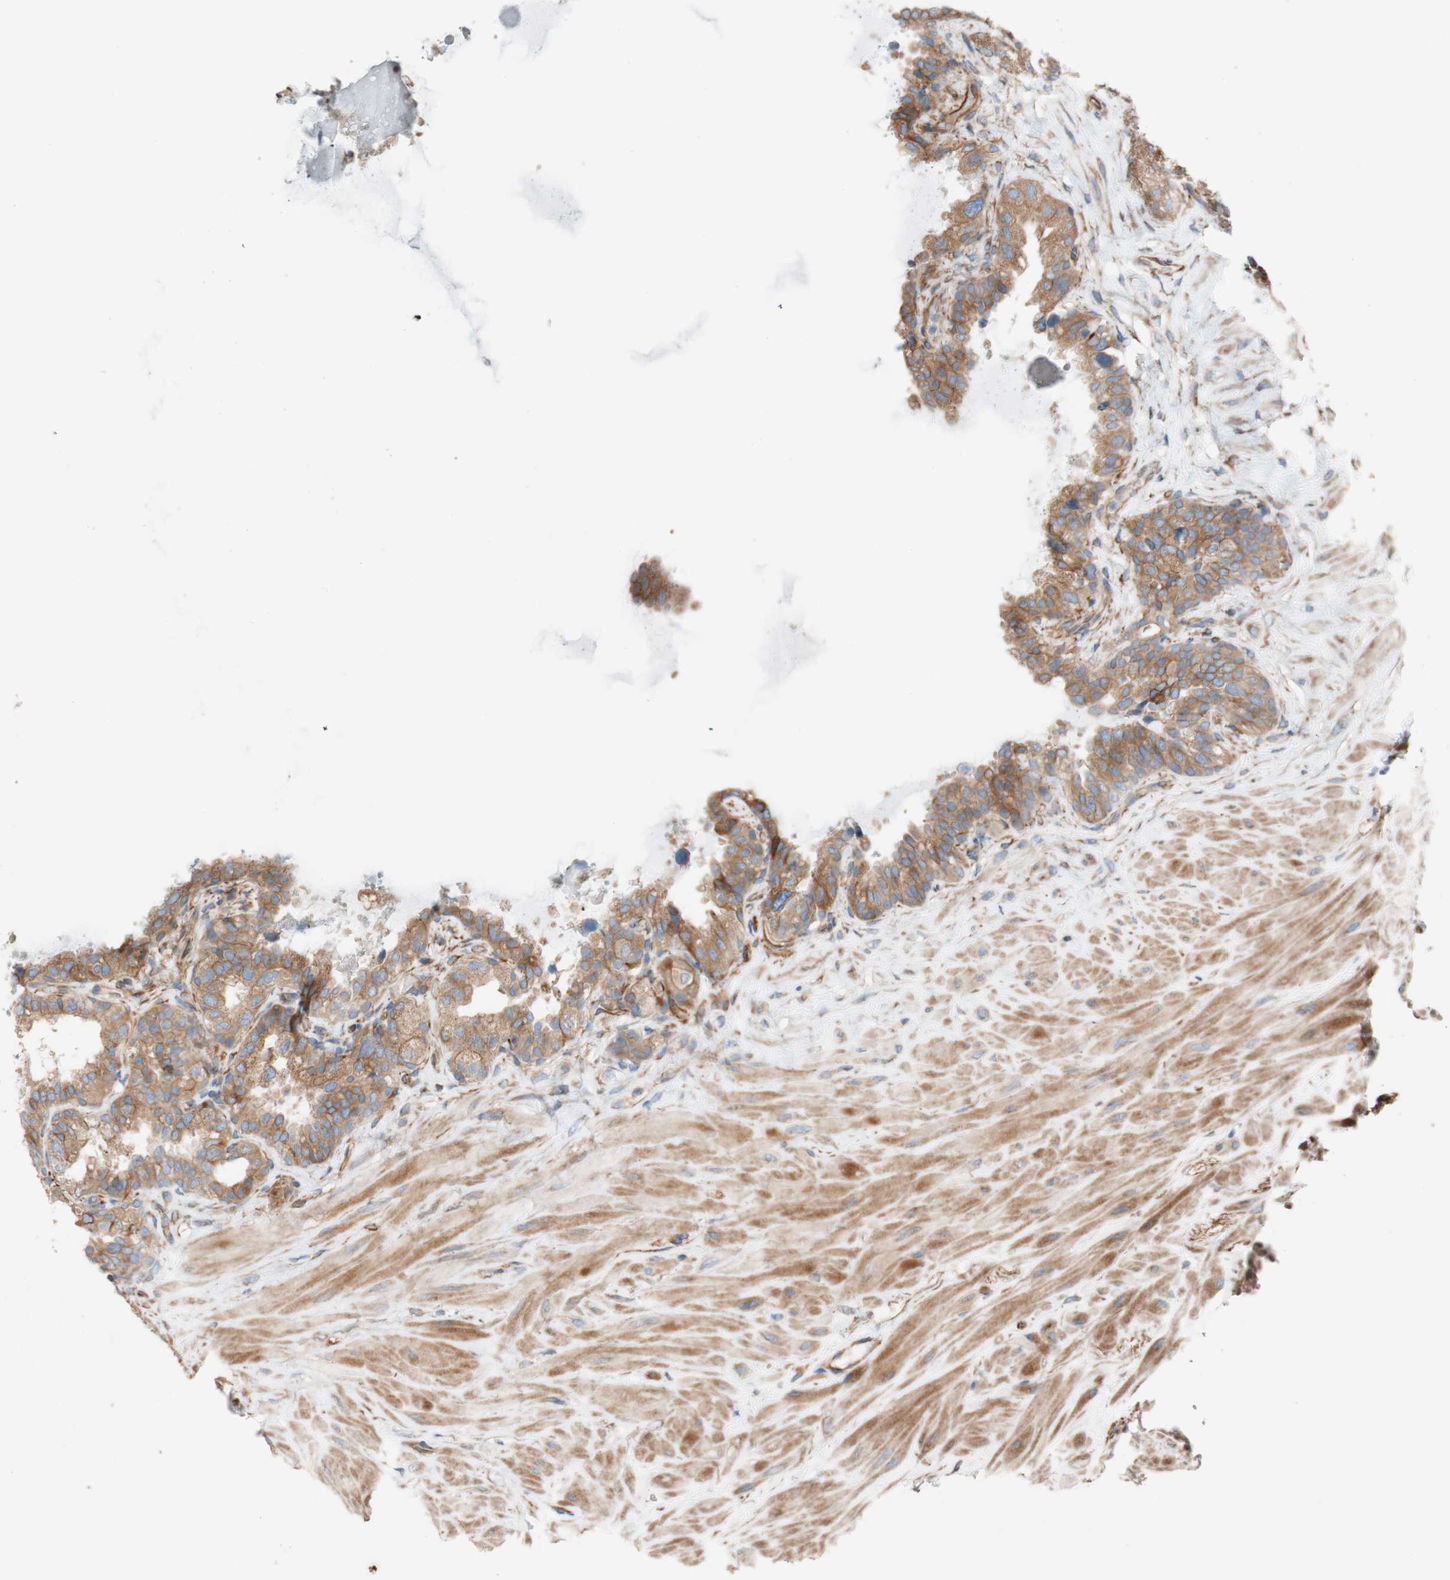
{"staining": {"intensity": "moderate", "quantity": ">75%", "location": "cytoplasmic/membranous"}, "tissue": "seminal vesicle", "cell_type": "Glandular cells", "image_type": "normal", "snomed": [{"axis": "morphology", "description": "Normal tissue, NOS"}, {"axis": "topography", "description": "Seminal veicle"}], "caption": "A histopathology image of seminal vesicle stained for a protein displays moderate cytoplasmic/membranous brown staining in glandular cells.", "gene": "C1orf43", "patient": {"sex": "male", "age": 68}}